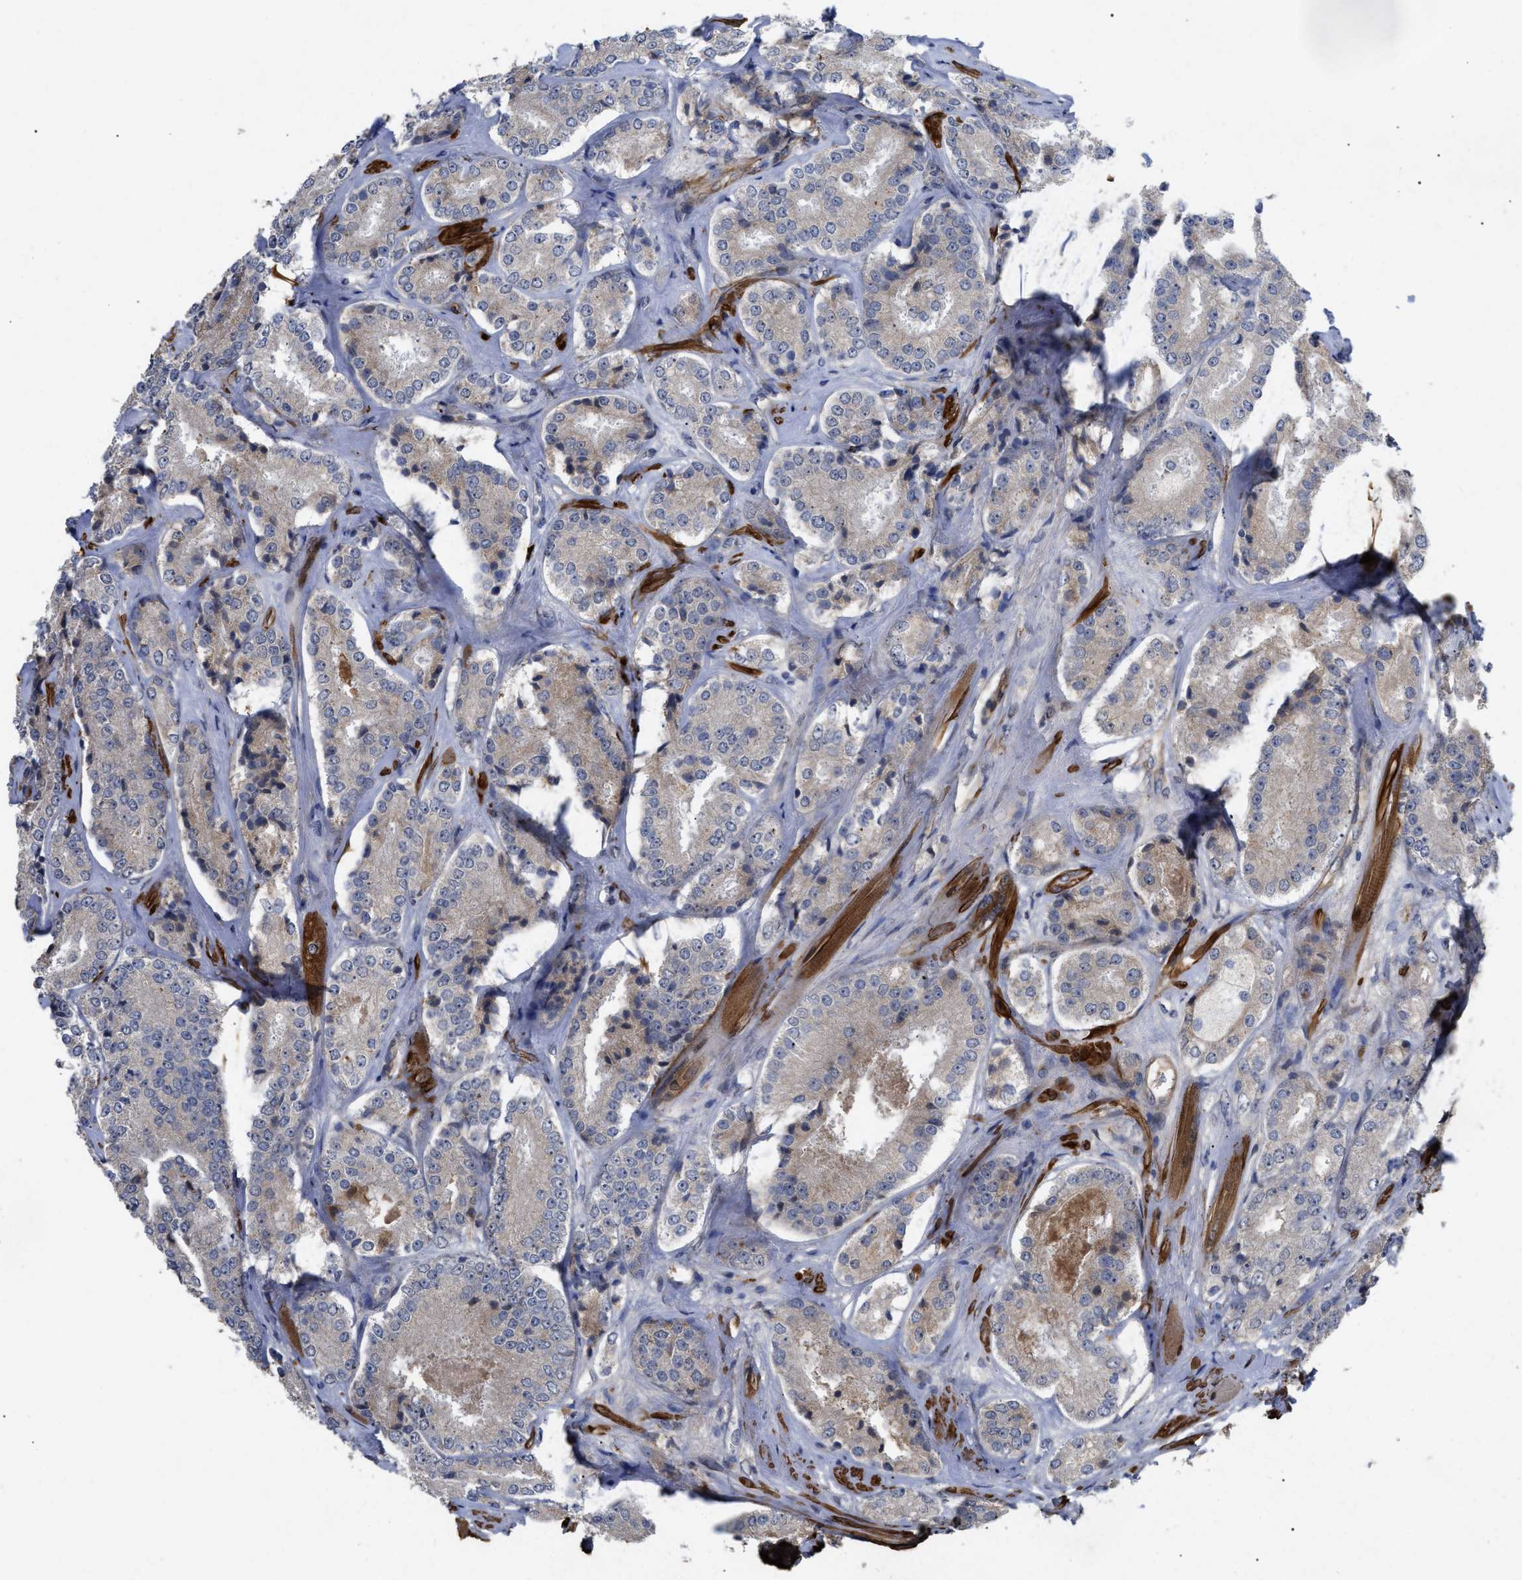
{"staining": {"intensity": "weak", "quantity": ">75%", "location": "cytoplasmic/membranous"}, "tissue": "prostate cancer", "cell_type": "Tumor cells", "image_type": "cancer", "snomed": [{"axis": "morphology", "description": "Adenocarcinoma, High grade"}, {"axis": "topography", "description": "Prostate"}], "caption": "An image of high-grade adenocarcinoma (prostate) stained for a protein exhibits weak cytoplasmic/membranous brown staining in tumor cells.", "gene": "ST6GALNAC6", "patient": {"sex": "male", "age": 65}}